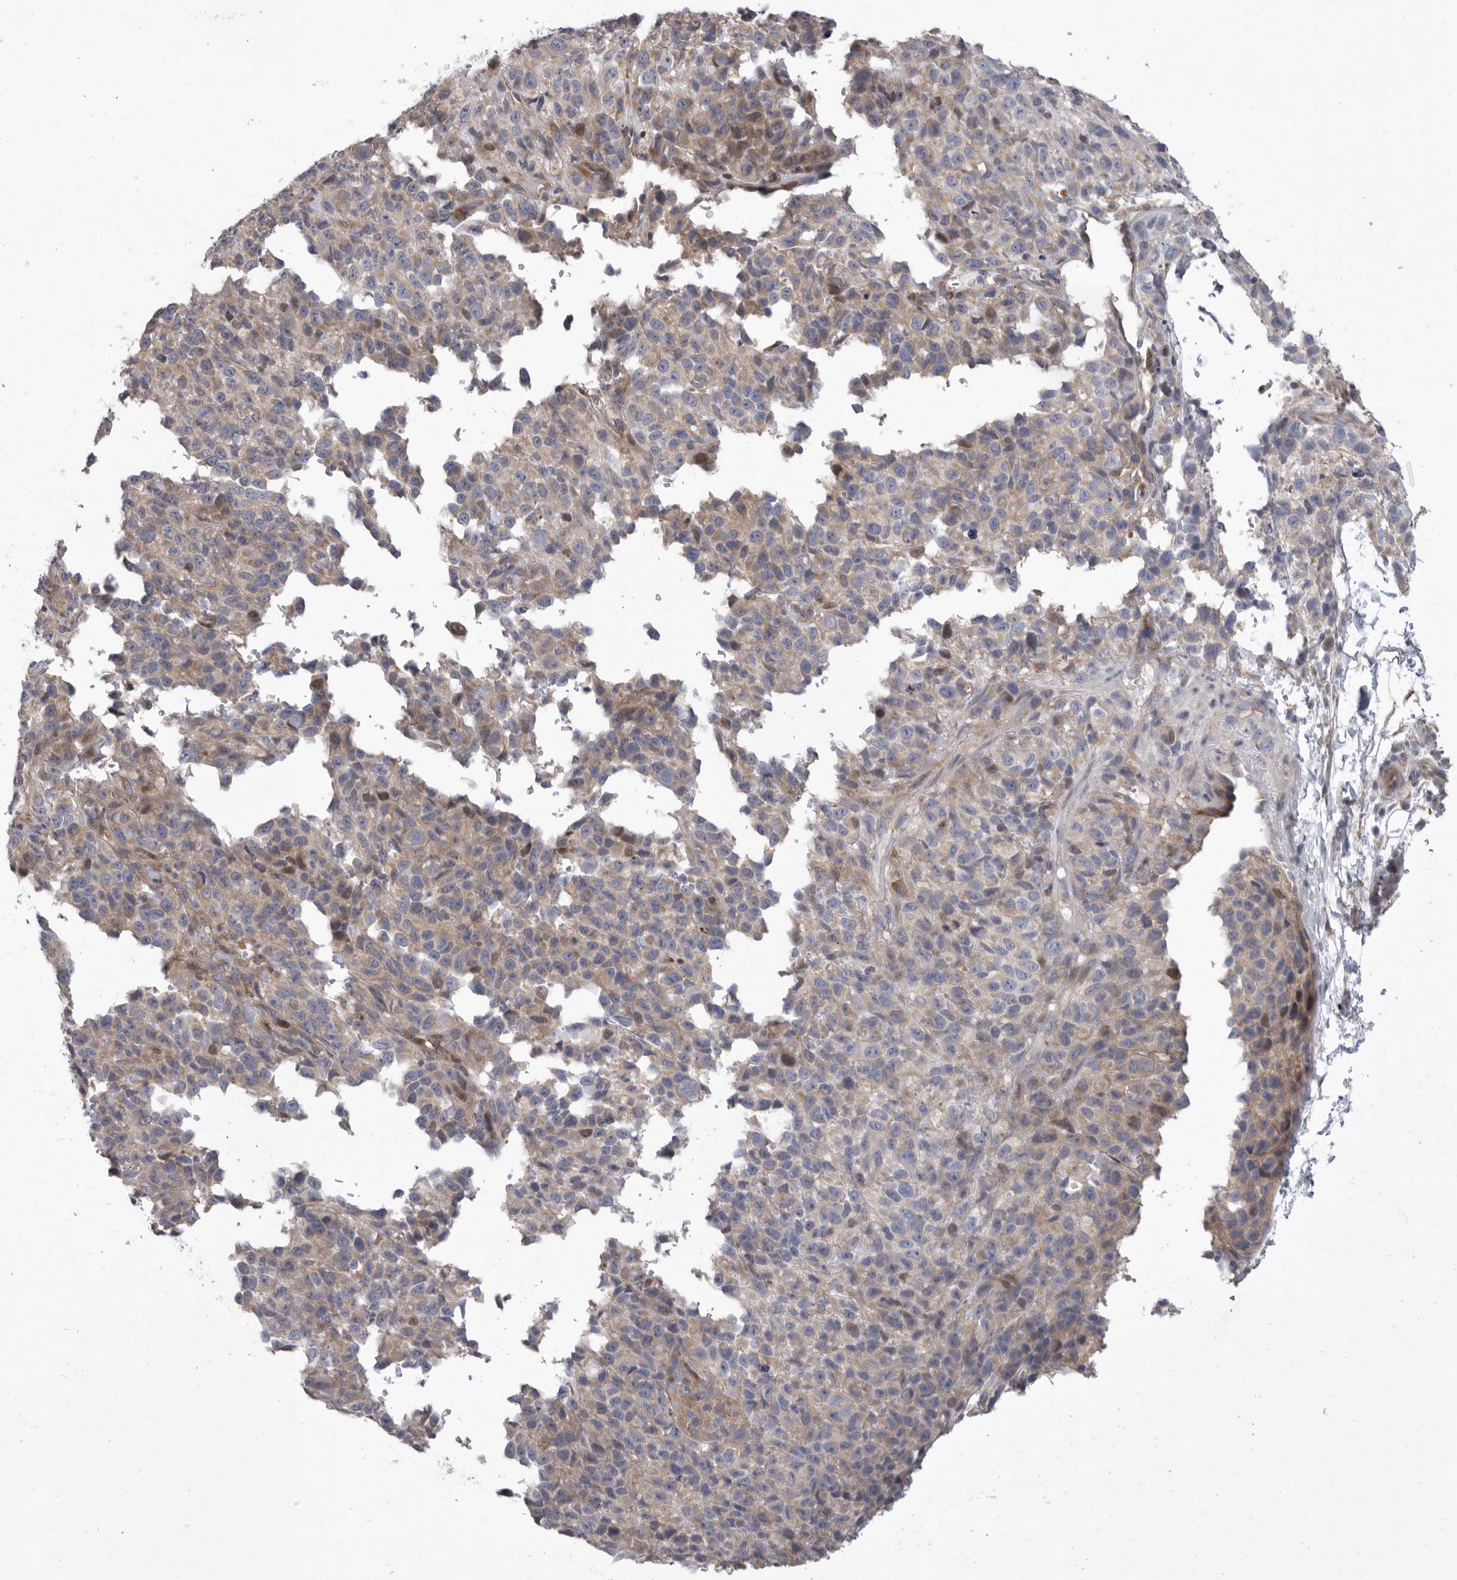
{"staining": {"intensity": "weak", "quantity": "<25%", "location": "cytoplasmic/membranous"}, "tissue": "melanoma", "cell_type": "Tumor cells", "image_type": "cancer", "snomed": [{"axis": "morphology", "description": "Malignant melanoma, Metastatic site"}, {"axis": "topography", "description": "Skin"}], "caption": "This photomicrograph is of malignant melanoma (metastatic site) stained with immunohistochemistry to label a protein in brown with the nuclei are counter-stained blue. There is no expression in tumor cells.", "gene": "MPZL1", "patient": {"sex": "female", "age": 72}}